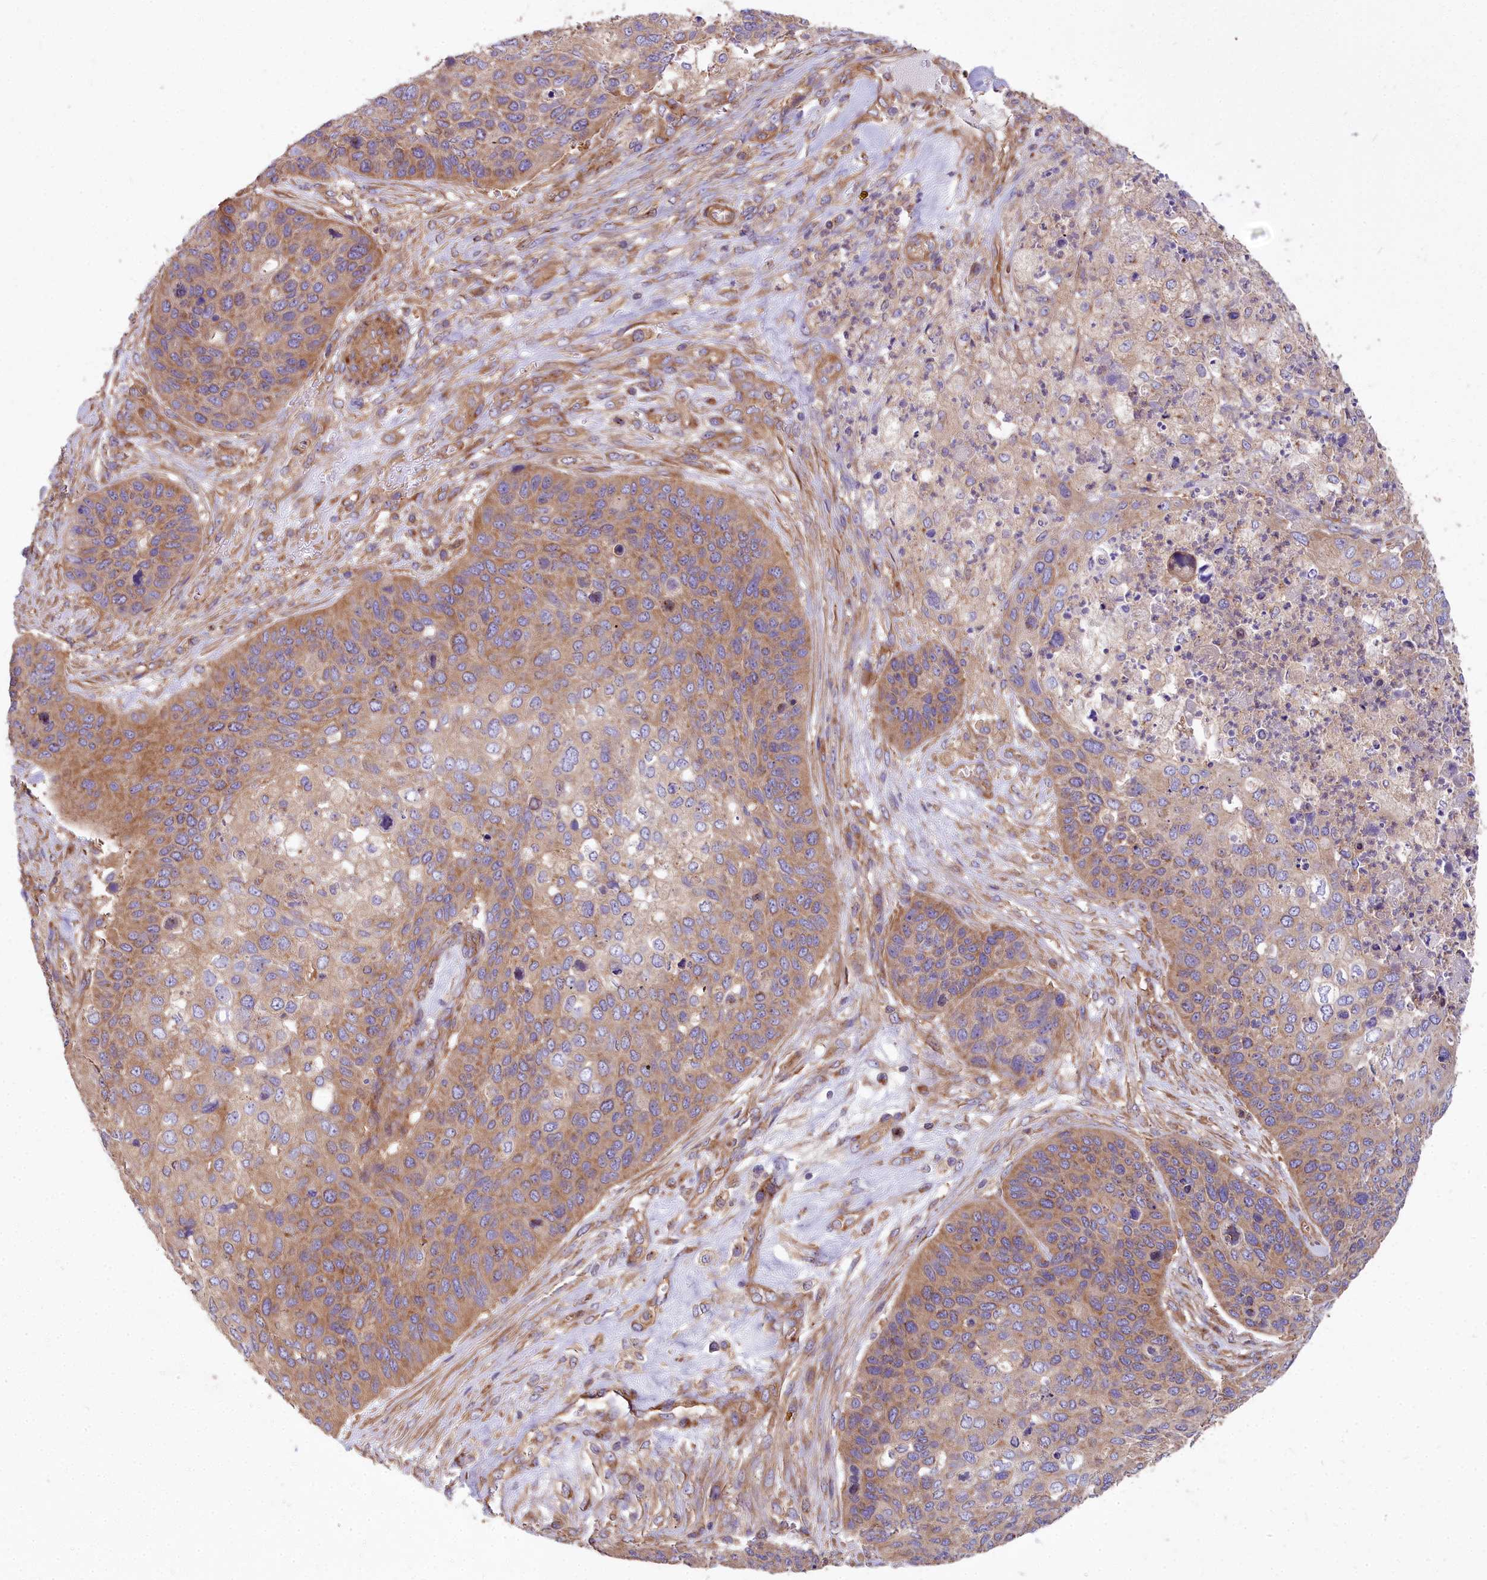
{"staining": {"intensity": "moderate", "quantity": ">75%", "location": "cytoplasmic/membranous"}, "tissue": "skin cancer", "cell_type": "Tumor cells", "image_type": "cancer", "snomed": [{"axis": "morphology", "description": "Basal cell carcinoma"}, {"axis": "topography", "description": "Skin"}], "caption": "This is a micrograph of IHC staining of basal cell carcinoma (skin), which shows moderate staining in the cytoplasmic/membranous of tumor cells.", "gene": "DCTN3", "patient": {"sex": "female", "age": 74}}